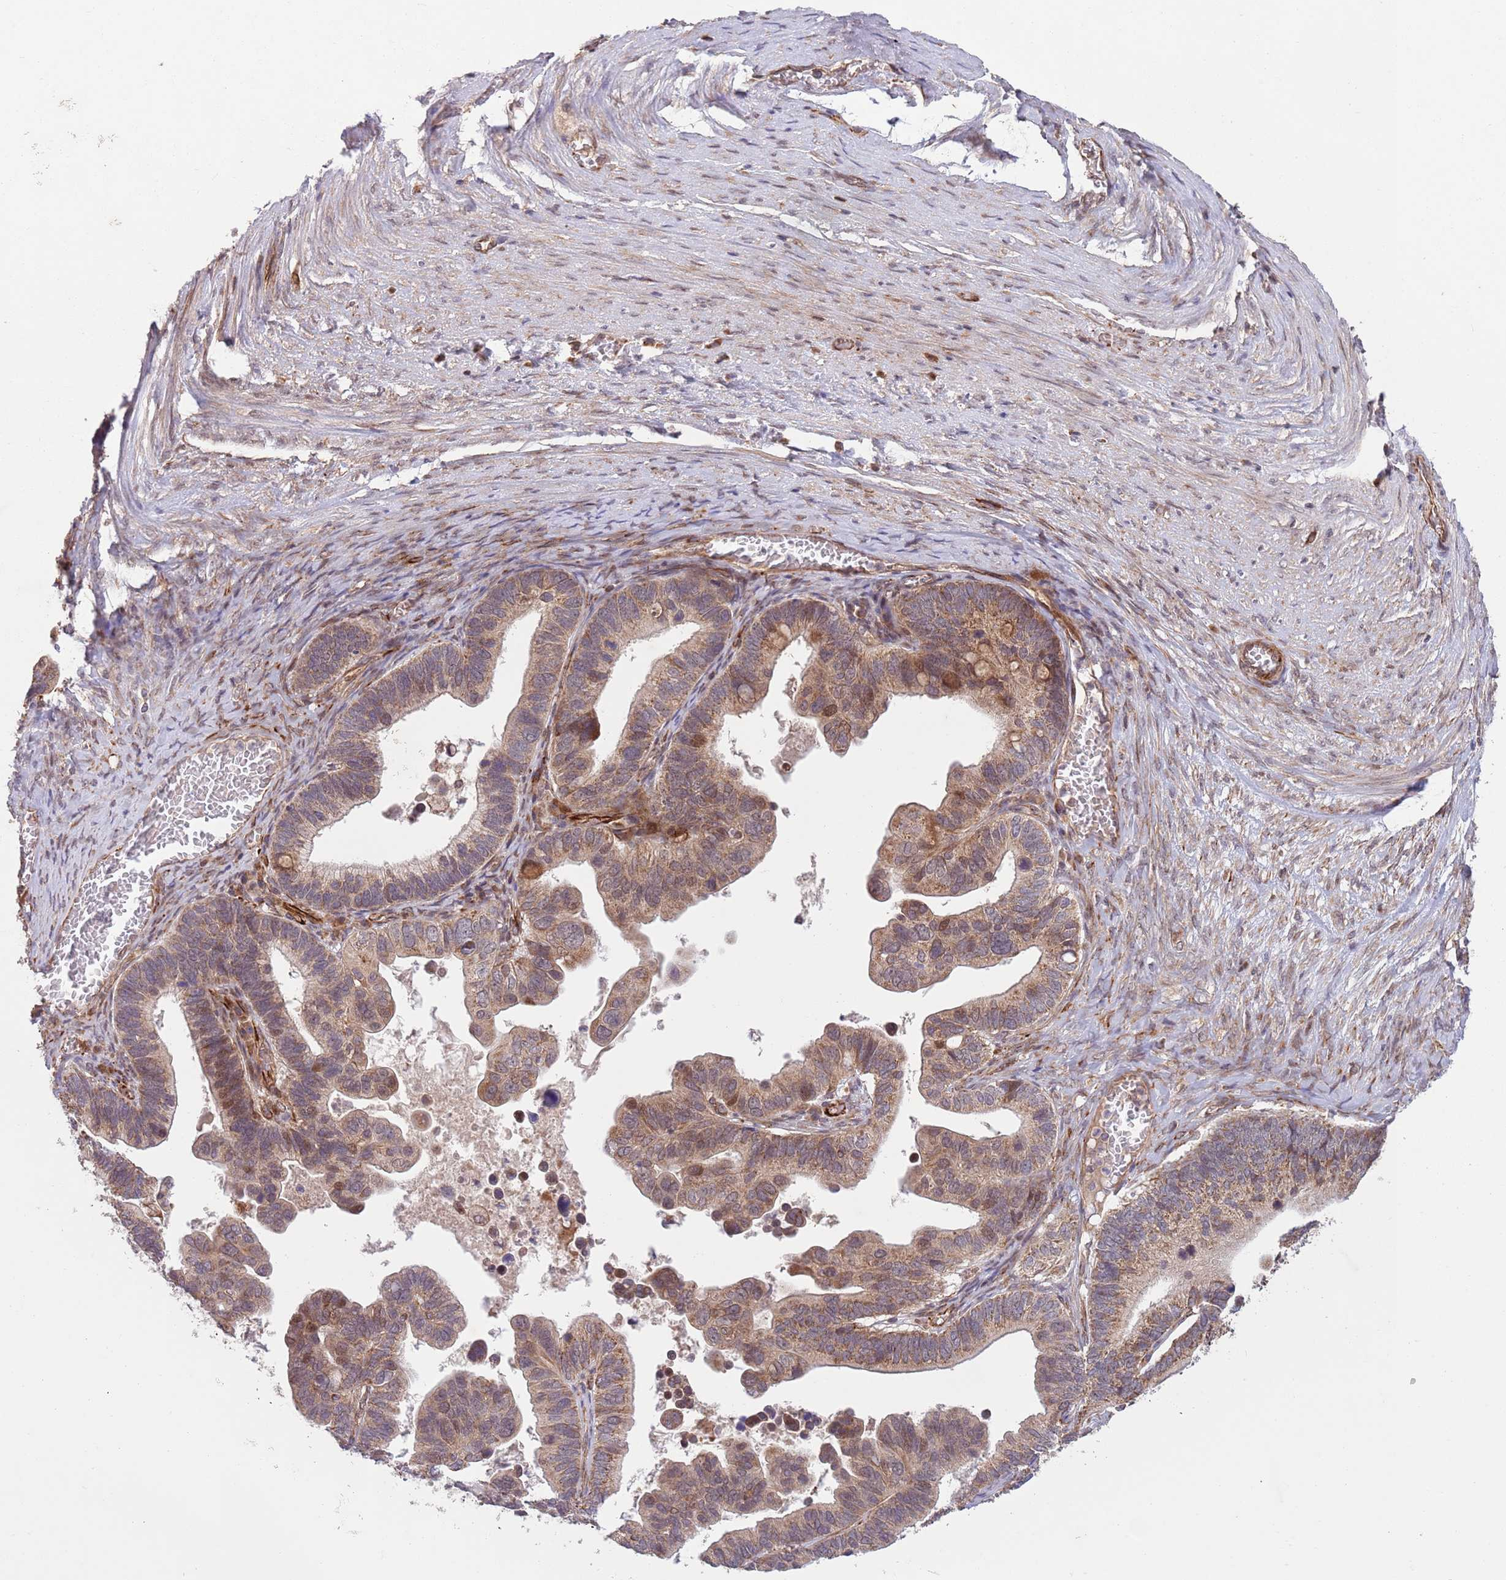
{"staining": {"intensity": "moderate", "quantity": "25%-75%", "location": "cytoplasmic/membranous,nuclear"}, "tissue": "ovarian cancer", "cell_type": "Tumor cells", "image_type": "cancer", "snomed": [{"axis": "morphology", "description": "Cystadenocarcinoma, serous, NOS"}, {"axis": "topography", "description": "Ovary"}], "caption": "The histopathology image exhibits a brown stain indicating the presence of a protein in the cytoplasmic/membranous and nuclear of tumor cells in serous cystadenocarcinoma (ovarian).", "gene": "CHD9", "patient": {"sex": "female", "age": 56}}